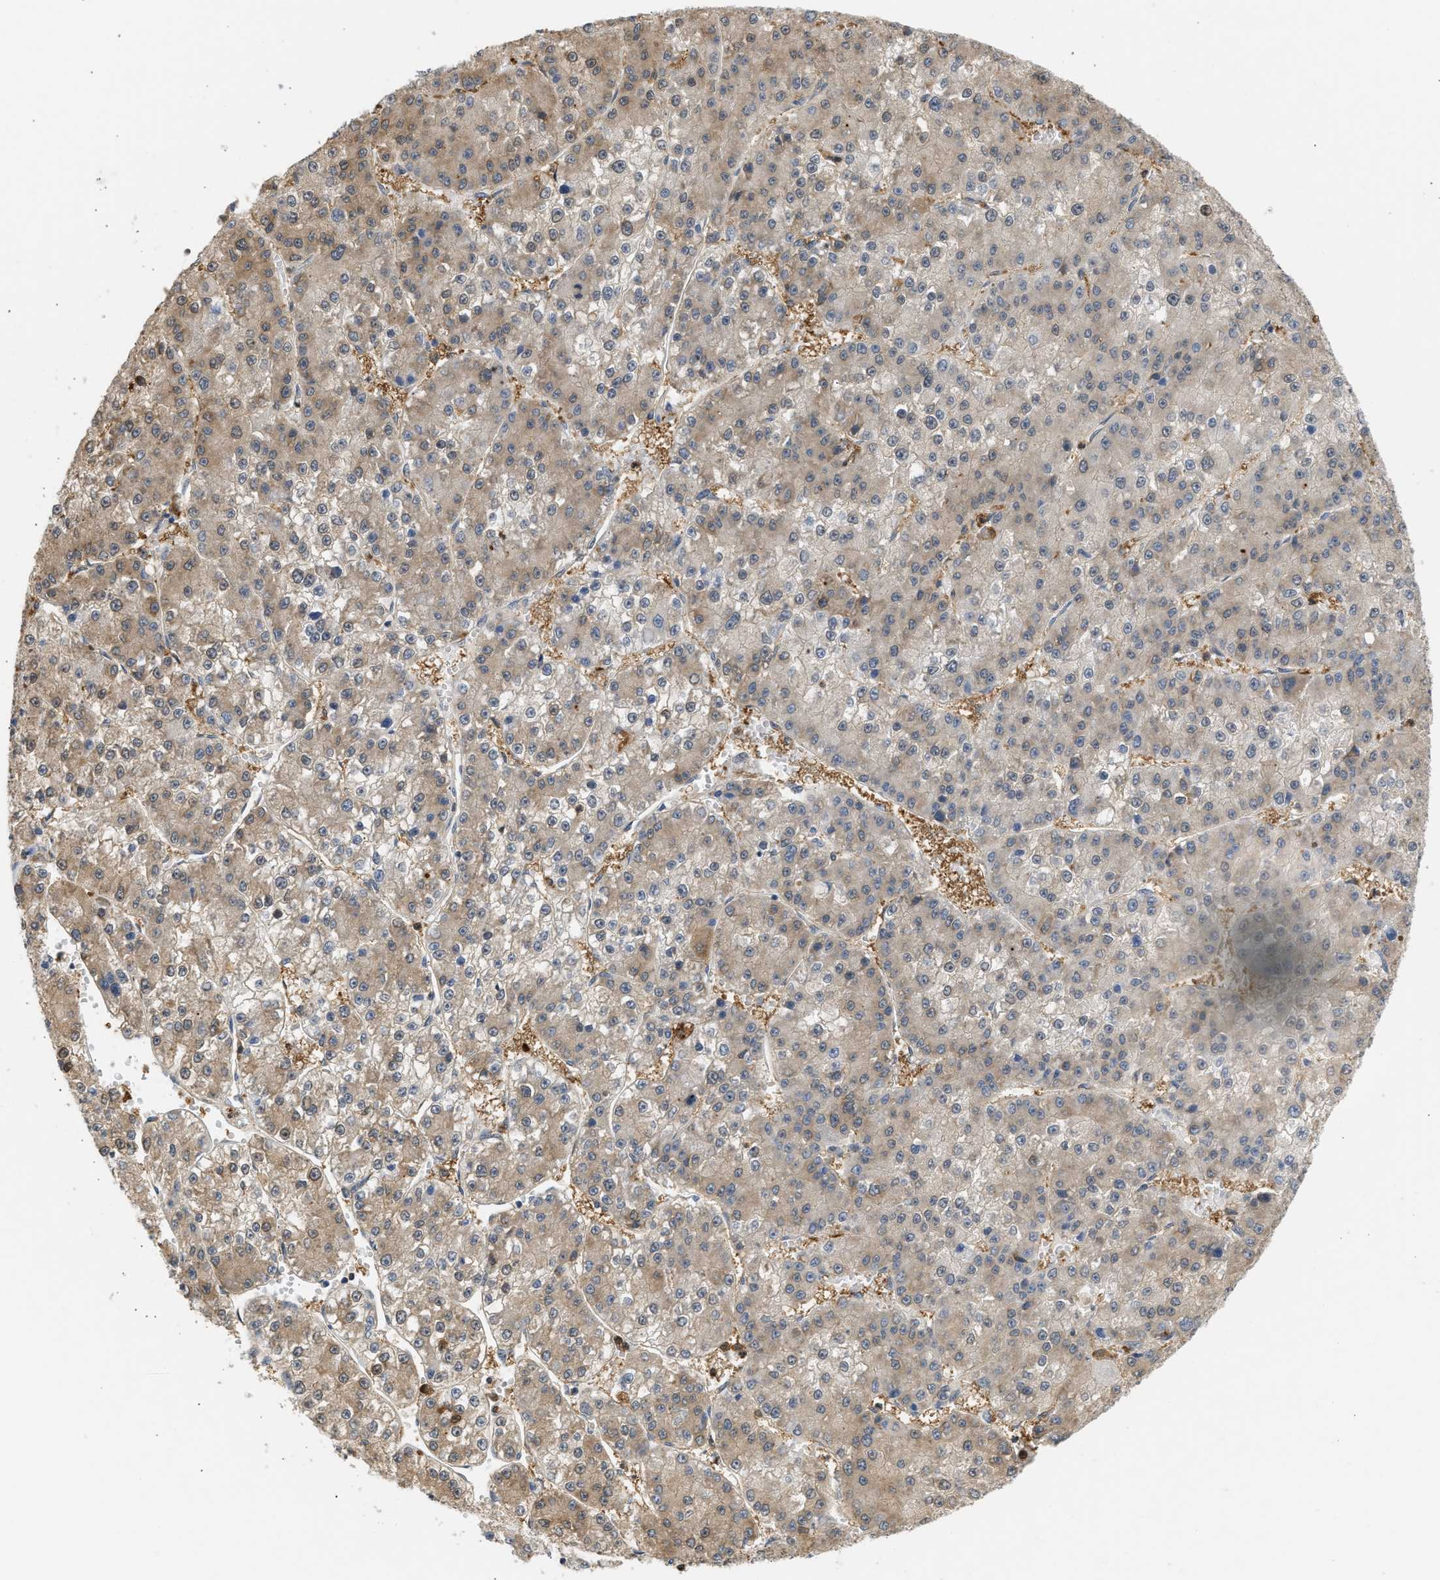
{"staining": {"intensity": "weak", "quantity": ">75%", "location": "cytoplasmic/membranous"}, "tissue": "liver cancer", "cell_type": "Tumor cells", "image_type": "cancer", "snomed": [{"axis": "morphology", "description": "Carcinoma, Hepatocellular, NOS"}, {"axis": "topography", "description": "Liver"}], "caption": "A brown stain shows weak cytoplasmic/membranous positivity of a protein in liver cancer tumor cells.", "gene": "ENO1", "patient": {"sex": "female", "age": 73}}